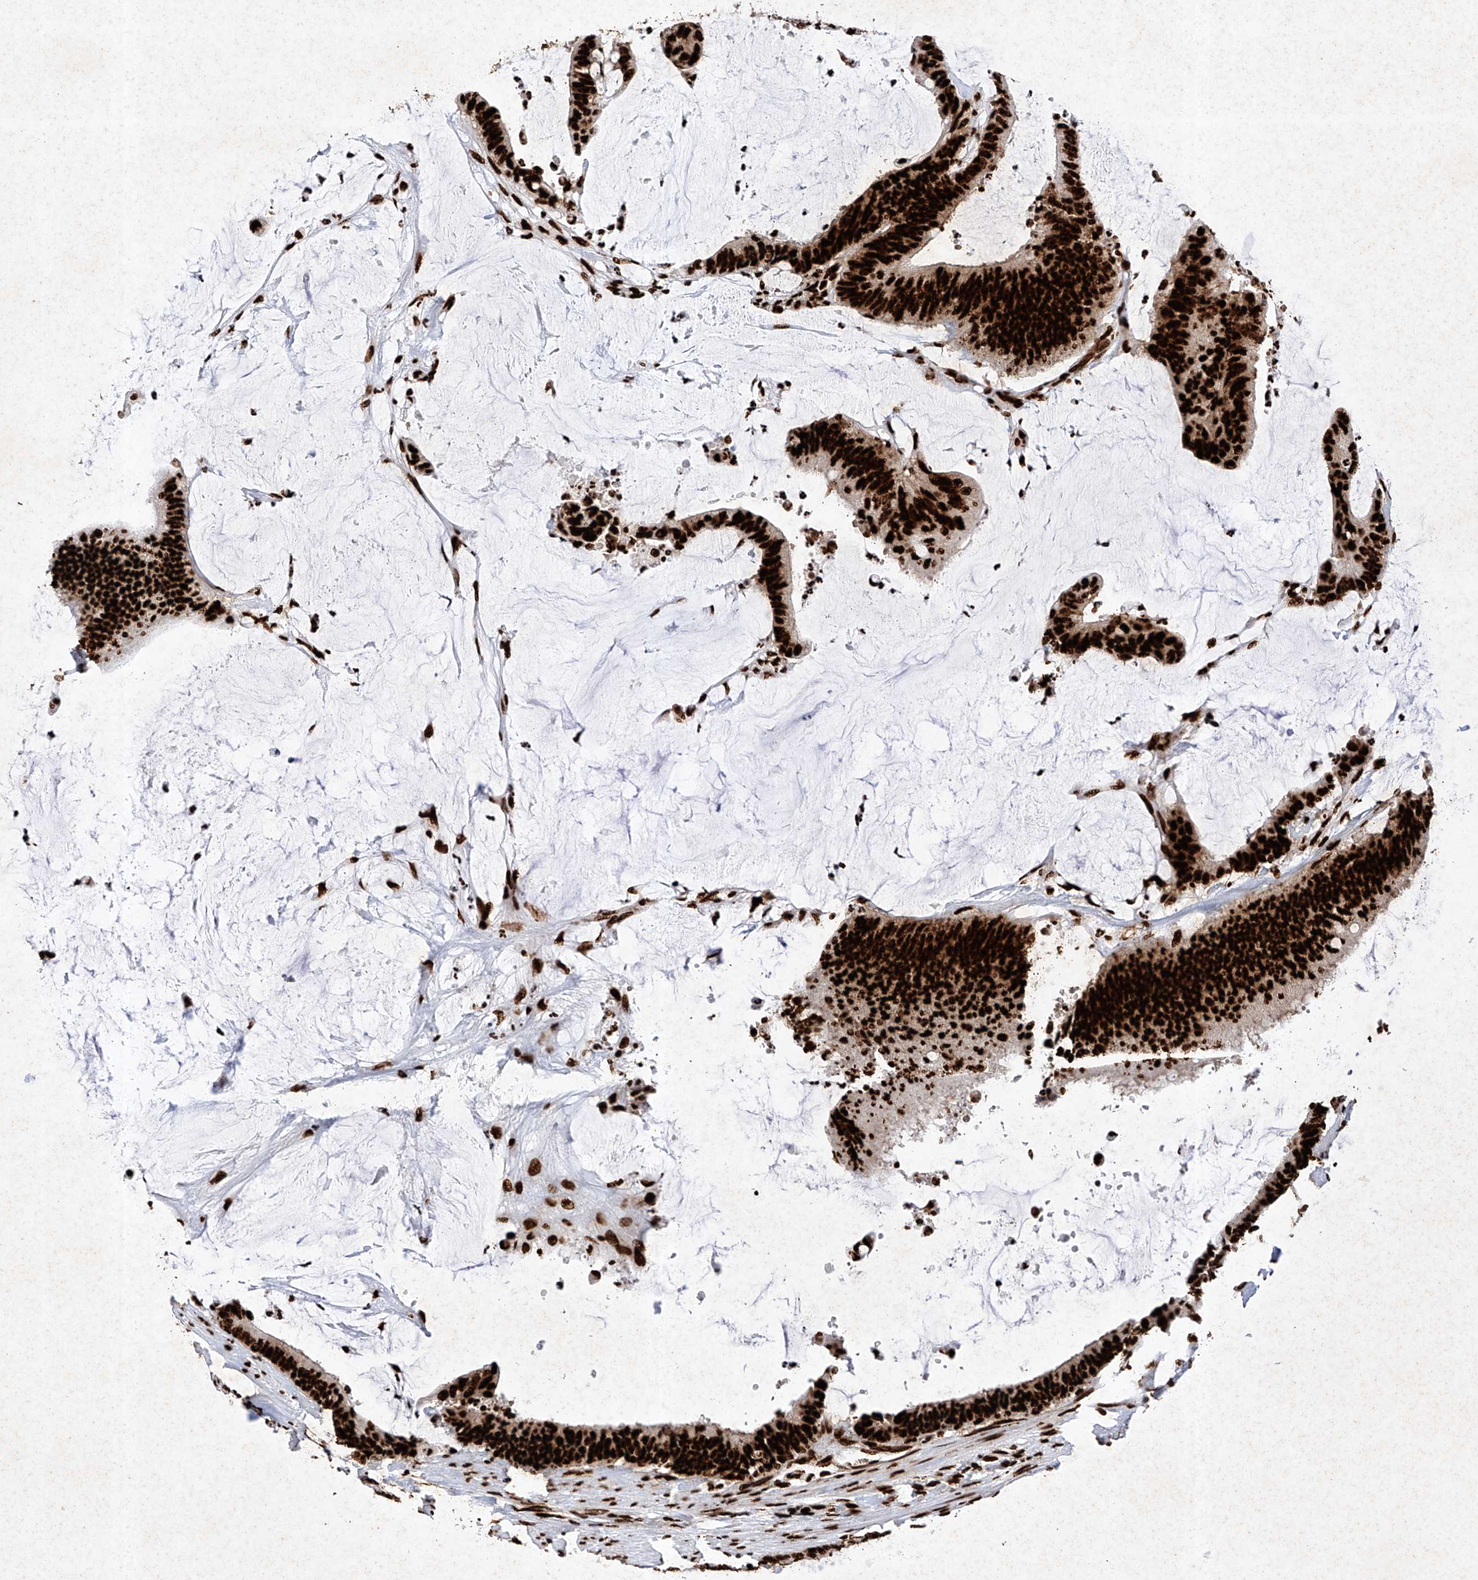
{"staining": {"intensity": "strong", "quantity": ">75%", "location": "nuclear"}, "tissue": "colorectal cancer", "cell_type": "Tumor cells", "image_type": "cancer", "snomed": [{"axis": "morphology", "description": "Adenocarcinoma, NOS"}, {"axis": "topography", "description": "Rectum"}], "caption": "An immunohistochemistry (IHC) histopathology image of tumor tissue is shown. Protein staining in brown highlights strong nuclear positivity in colorectal cancer (adenocarcinoma) within tumor cells.", "gene": "SRSF6", "patient": {"sex": "female", "age": 66}}